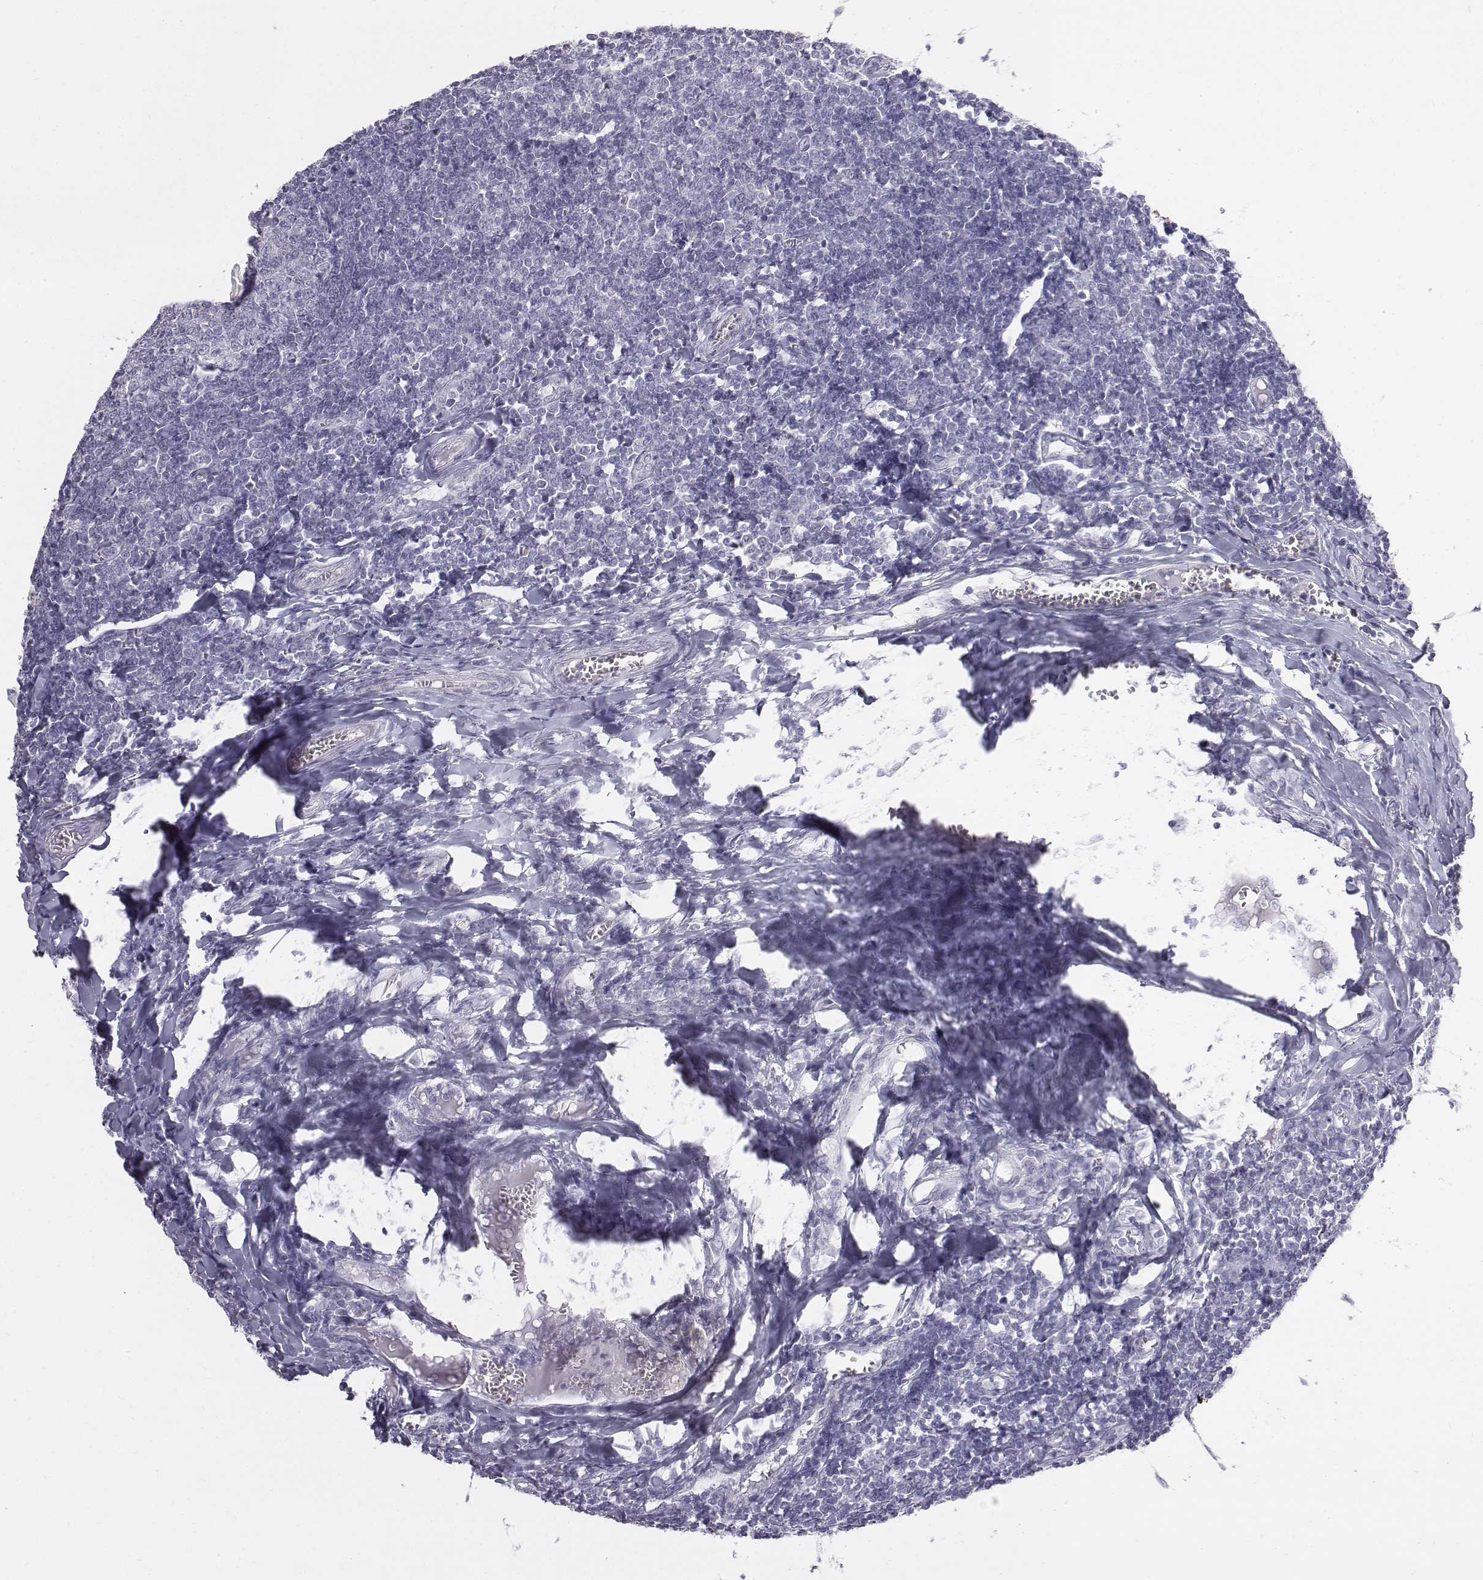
{"staining": {"intensity": "negative", "quantity": "none", "location": "none"}, "tissue": "tonsil", "cell_type": "Germinal center cells", "image_type": "normal", "snomed": [{"axis": "morphology", "description": "Normal tissue, NOS"}, {"axis": "topography", "description": "Tonsil"}], "caption": "This is an IHC photomicrograph of unremarkable tonsil. There is no expression in germinal center cells.", "gene": "C6orf58", "patient": {"sex": "female", "age": 12}}